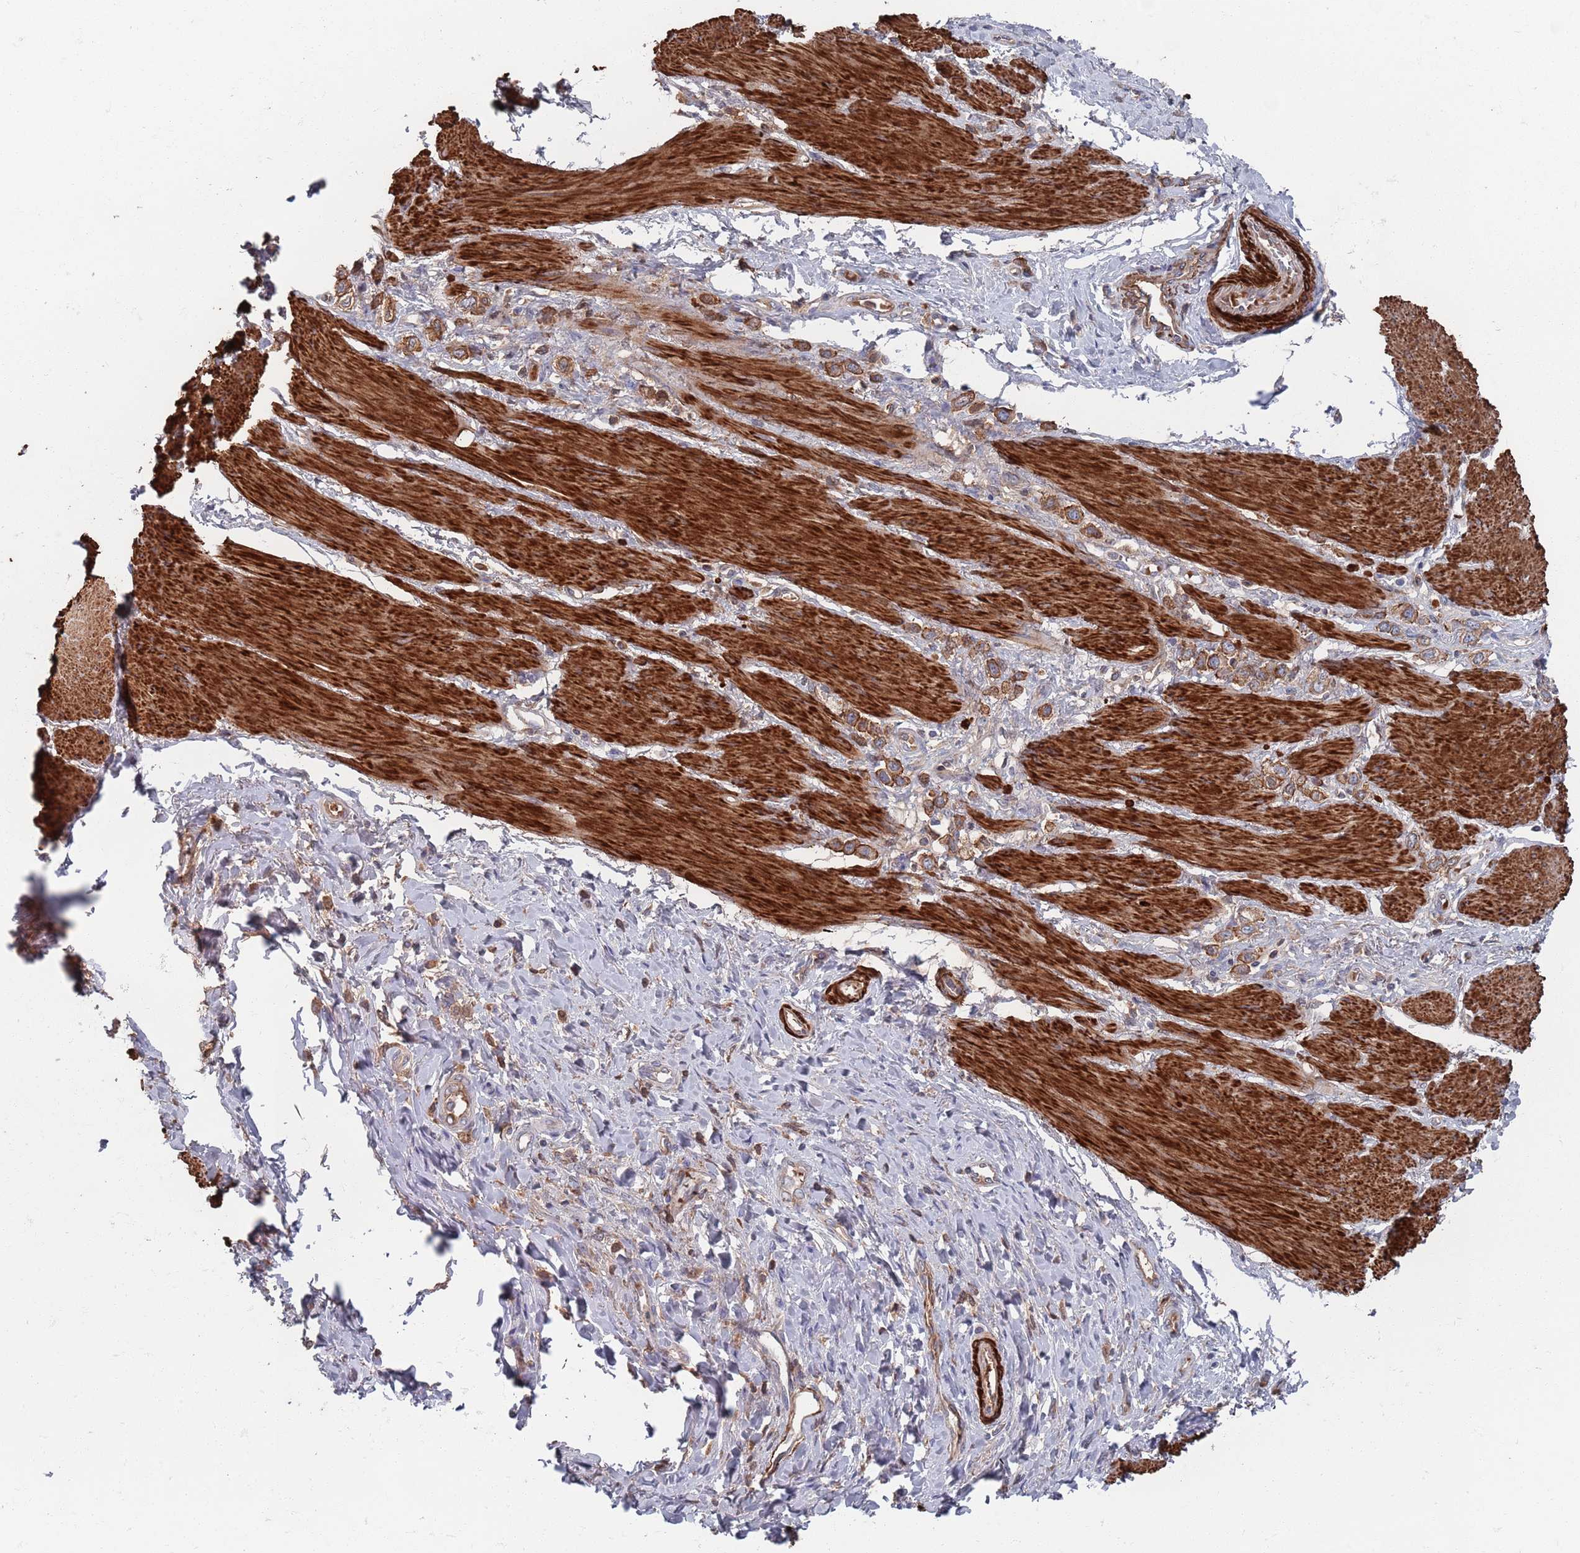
{"staining": {"intensity": "moderate", "quantity": ">75%", "location": "cytoplasmic/membranous"}, "tissue": "stomach cancer", "cell_type": "Tumor cells", "image_type": "cancer", "snomed": [{"axis": "morphology", "description": "Adenocarcinoma, NOS"}, {"axis": "topography", "description": "Stomach"}], "caption": "Human stomach cancer (adenocarcinoma) stained with a brown dye reveals moderate cytoplasmic/membranous positive expression in about >75% of tumor cells.", "gene": "PLEKHA4", "patient": {"sex": "female", "age": 65}}